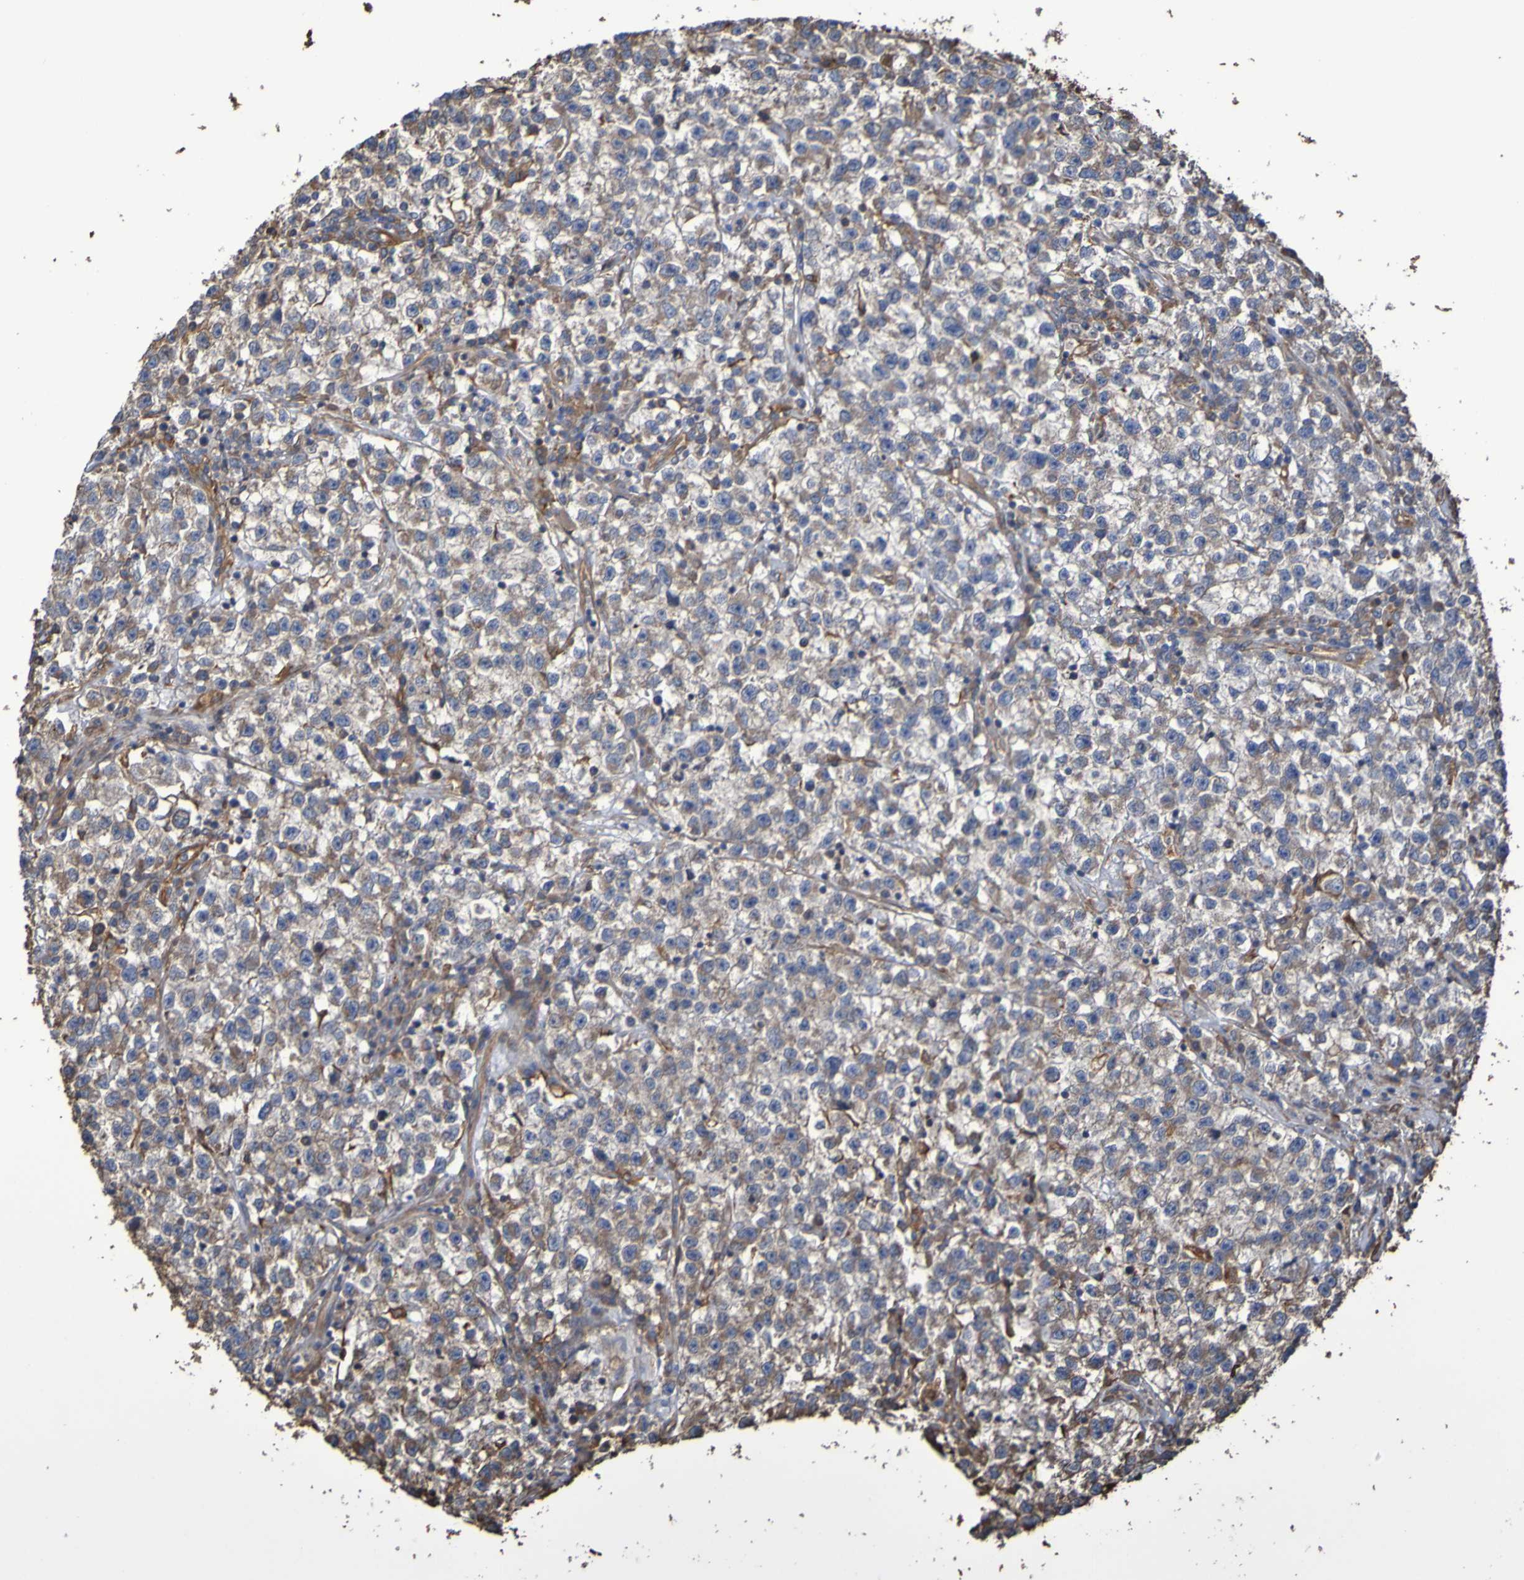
{"staining": {"intensity": "weak", "quantity": ">75%", "location": "cytoplasmic/membranous"}, "tissue": "testis cancer", "cell_type": "Tumor cells", "image_type": "cancer", "snomed": [{"axis": "morphology", "description": "Seminoma, NOS"}, {"axis": "topography", "description": "Testis"}], "caption": "Approximately >75% of tumor cells in human testis seminoma show weak cytoplasmic/membranous protein staining as visualized by brown immunohistochemical staining.", "gene": "RAB11A", "patient": {"sex": "male", "age": 22}}